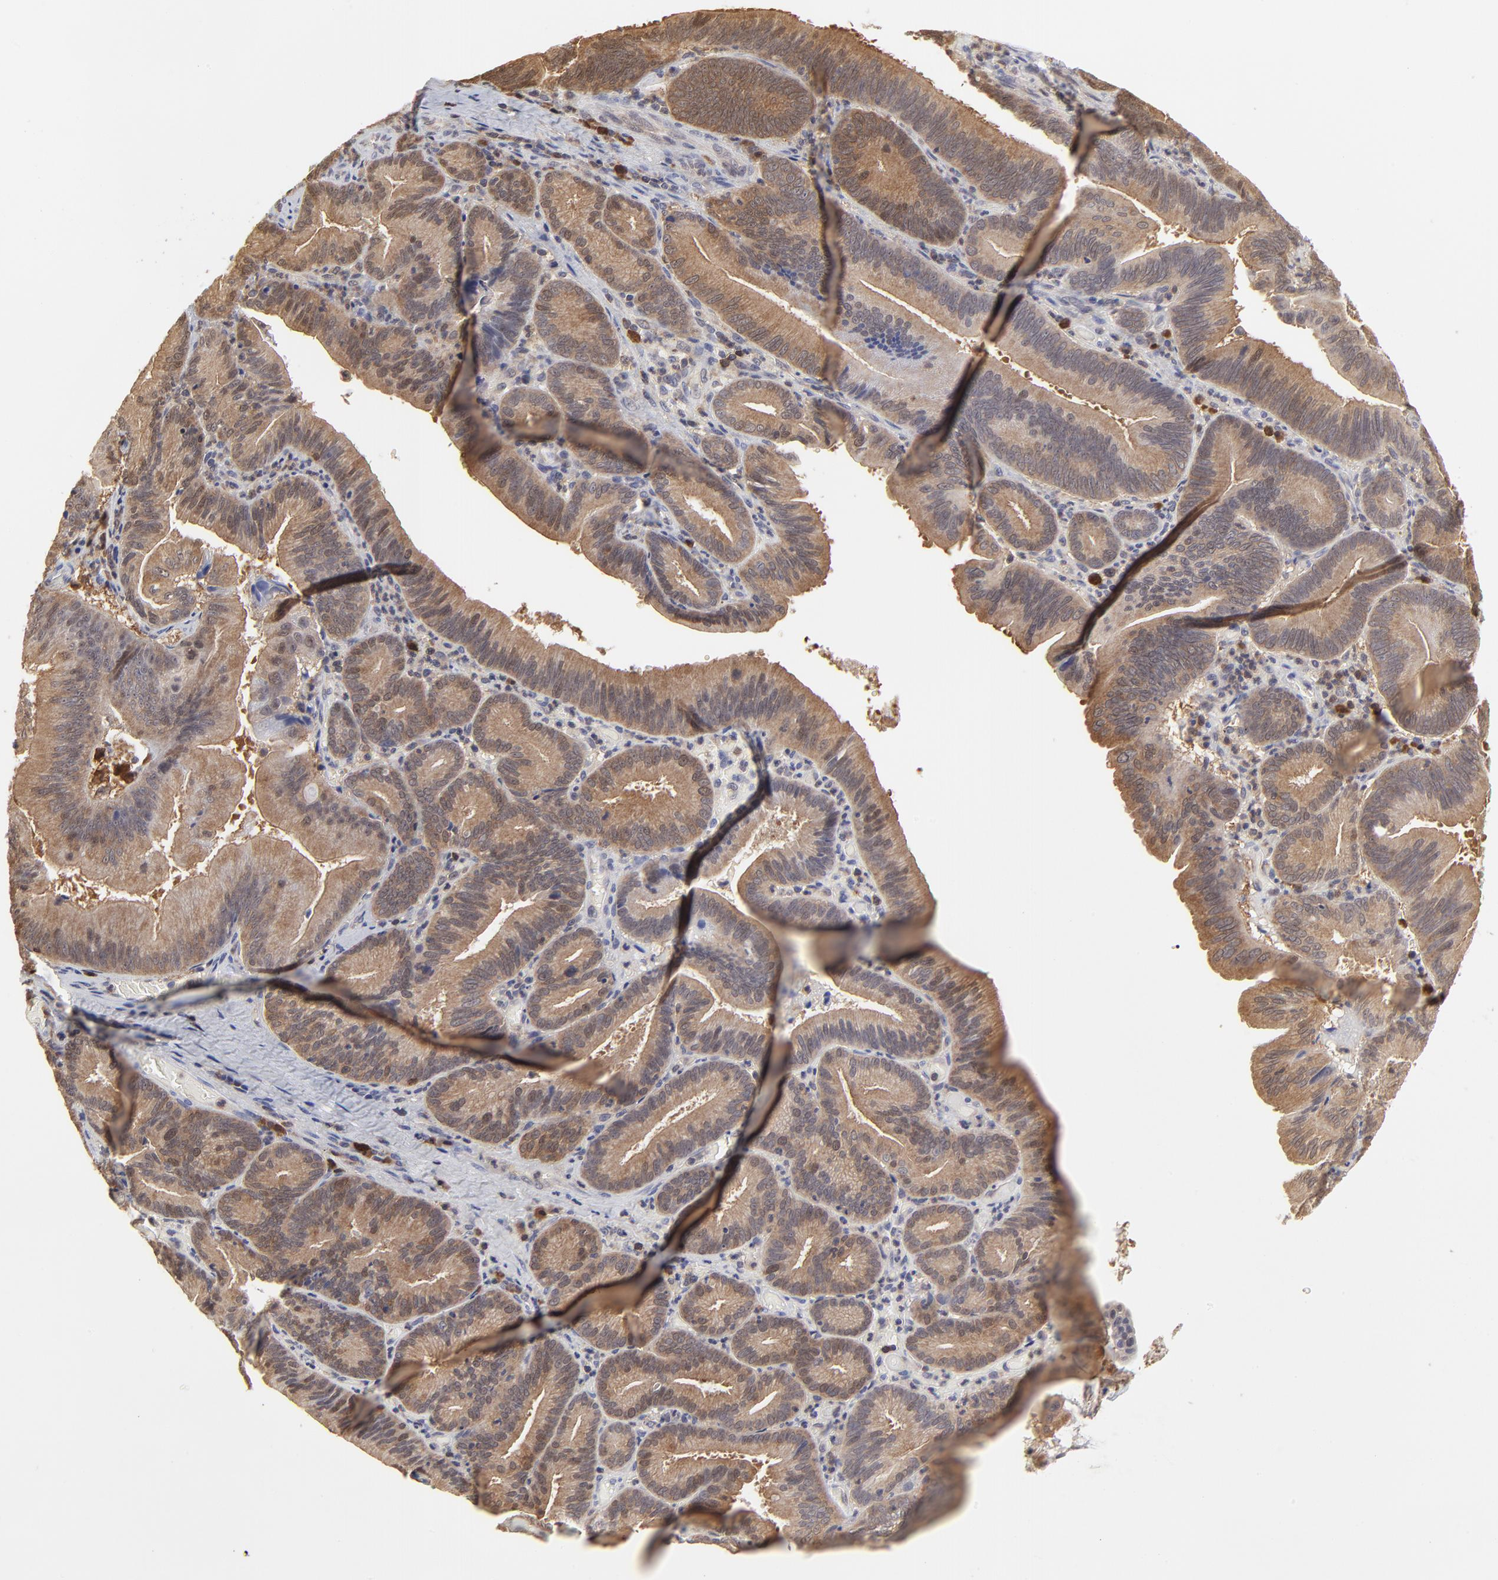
{"staining": {"intensity": "moderate", "quantity": ">75%", "location": "cytoplasmic/membranous"}, "tissue": "pancreatic cancer", "cell_type": "Tumor cells", "image_type": "cancer", "snomed": [{"axis": "morphology", "description": "Adenocarcinoma, NOS"}, {"axis": "topography", "description": "Pancreas"}], "caption": "Immunohistochemical staining of human pancreatic cancer reveals medium levels of moderate cytoplasmic/membranous staining in about >75% of tumor cells.", "gene": "CASP3", "patient": {"sex": "male", "age": 82}}